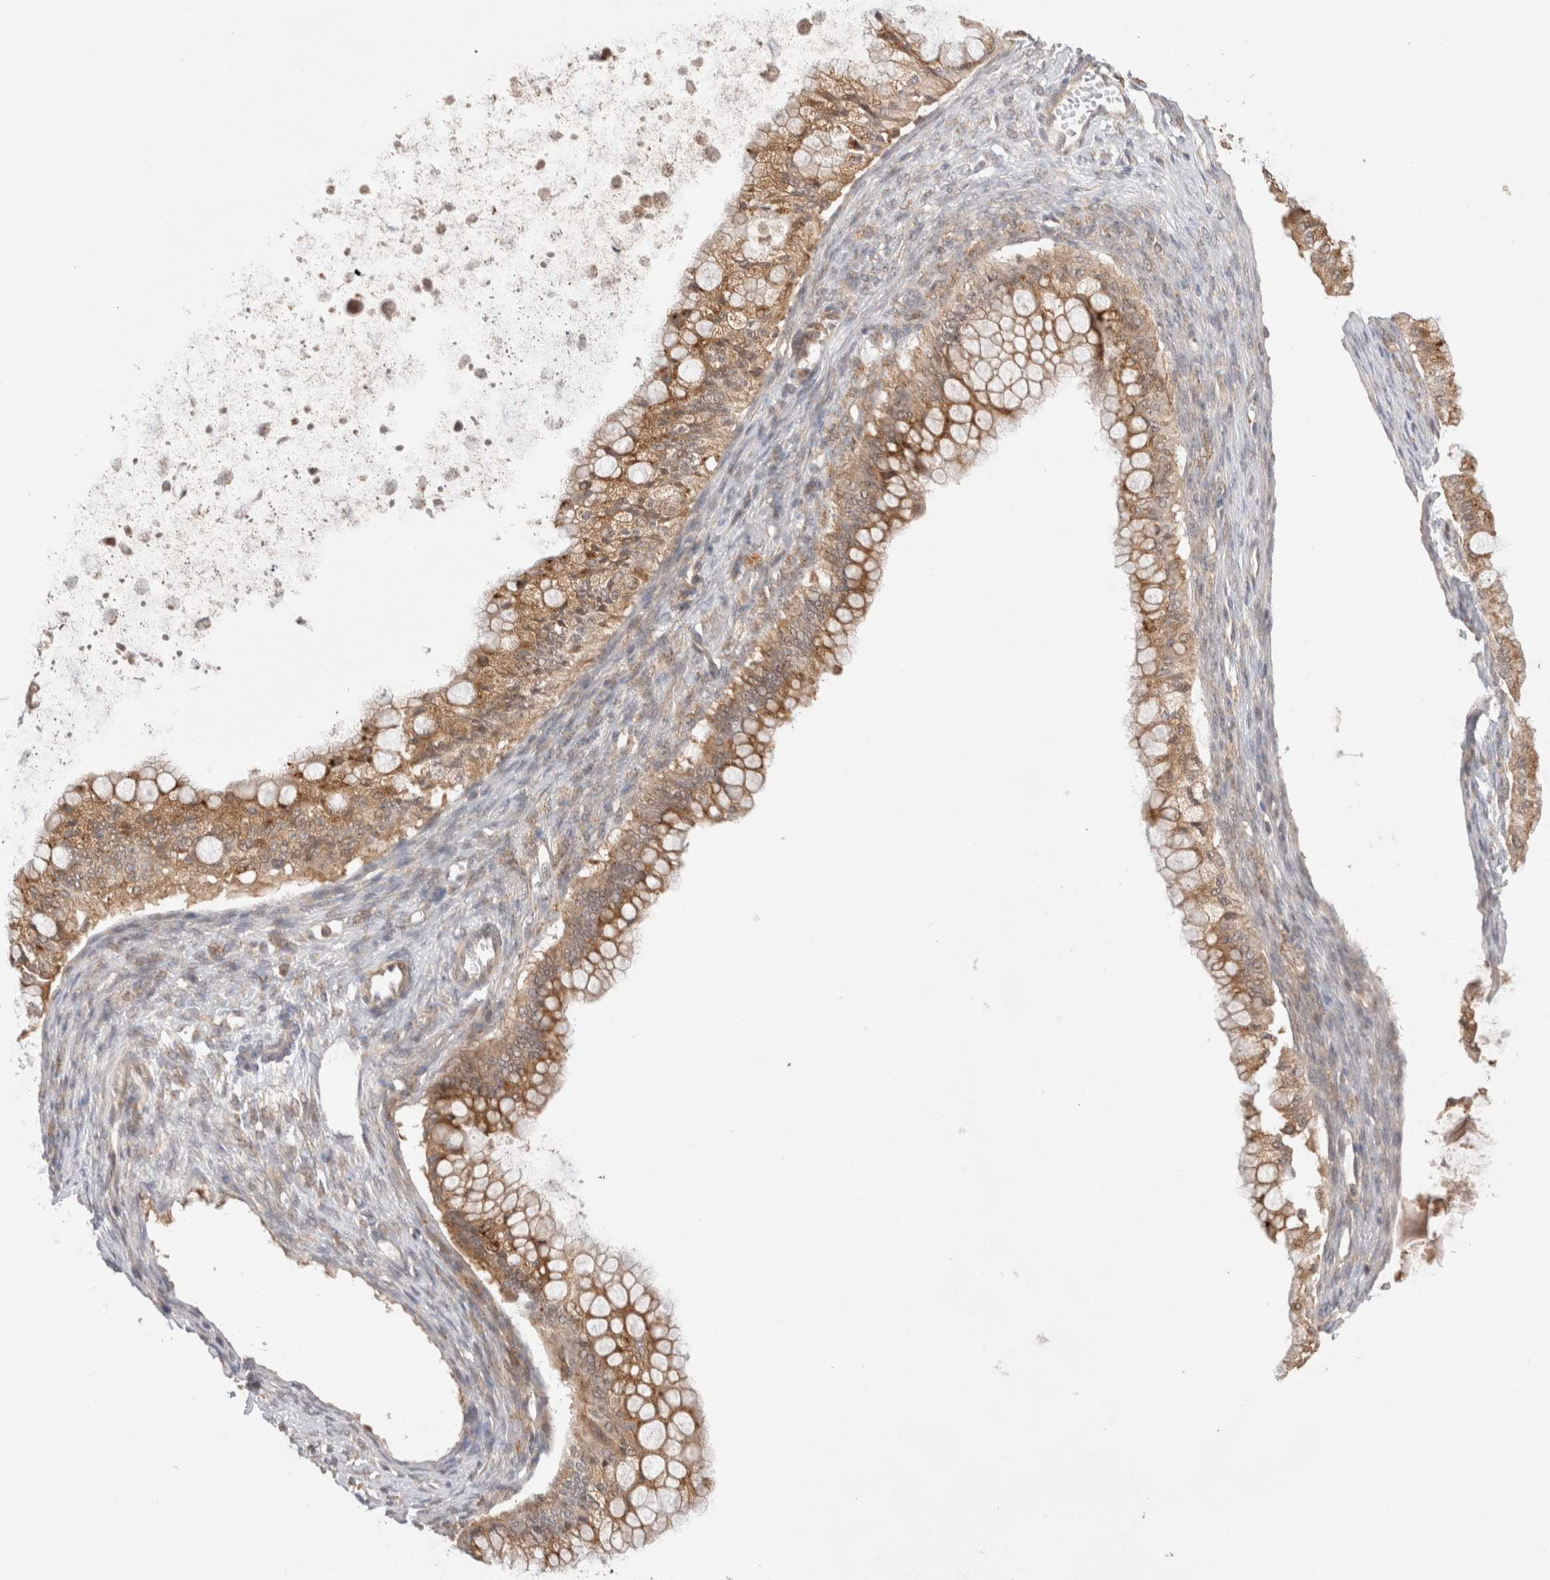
{"staining": {"intensity": "moderate", "quantity": ">75%", "location": "cytoplasmic/membranous"}, "tissue": "ovarian cancer", "cell_type": "Tumor cells", "image_type": "cancer", "snomed": [{"axis": "morphology", "description": "Cystadenocarcinoma, mucinous, NOS"}, {"axis": "topography", "description": "Ovary"}], "caption": "A brown stain shows moderate cytoplasmic/membranous positivity of a protein in ovarian cancer tumor cells.", "gene": "VPS28", "patient": {"sex": "female", "age": 57}}